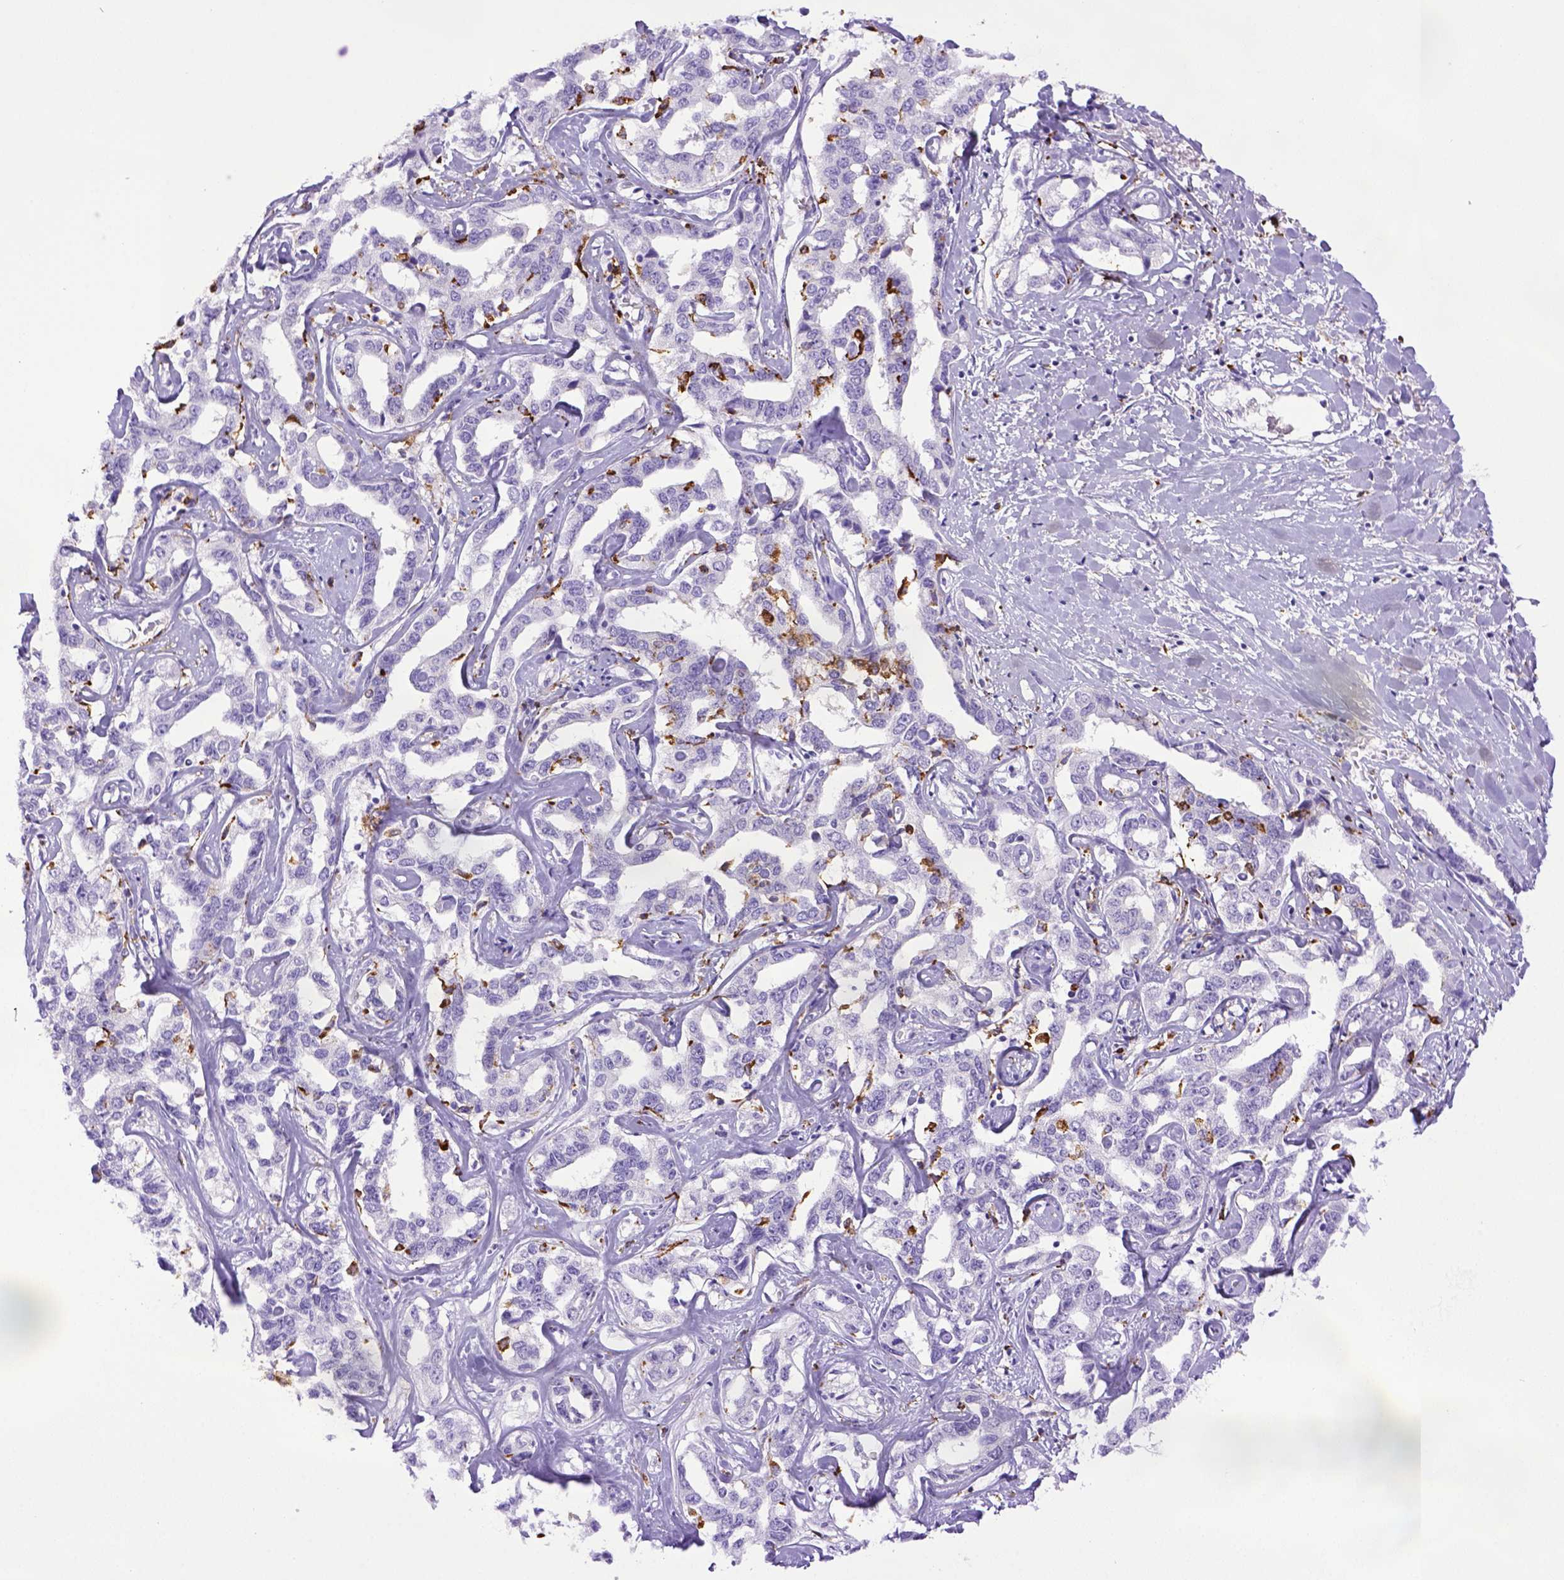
{"staining": {"intensity": "negative", "quantity": "none", "location": "none"}, "tissue": "liver cancer", "cell_type": "Tumor cells", "image_type": "cancer", "snomed": [{"axis": "morphology", "description": "Cholangiocarcinoma"}, {"axis": "topography", "description": "Liver"}], "caption": "Image shows no protein staining in tumor cells of liver cholangiocarcinoma tissue. (DAB immunohistochemistry visualized using brightfield microscopy, high magnification).", "gene": "CD68", "patient": {"sex": "male", "age": 59}}